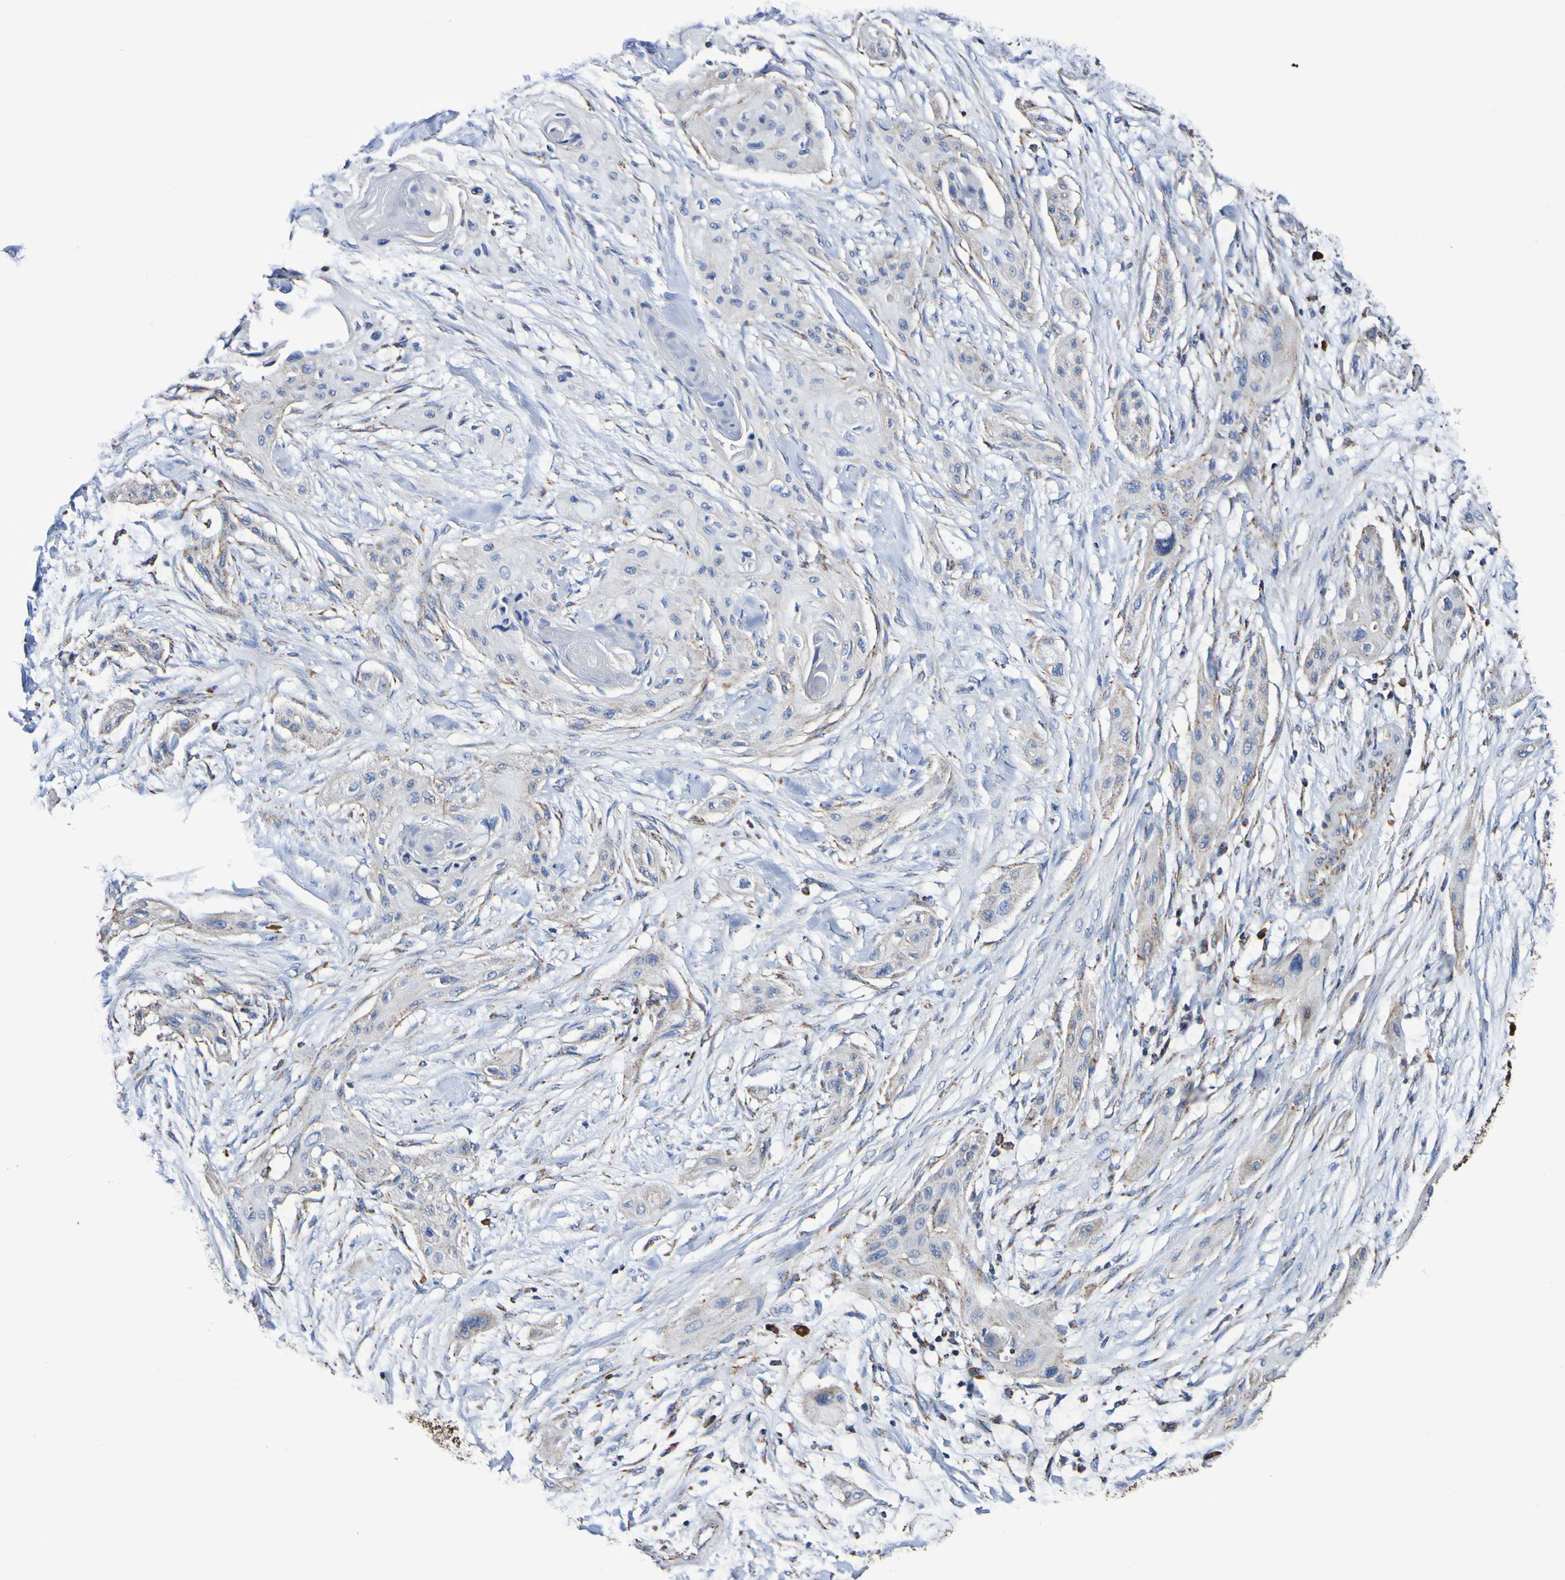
{"staining": {"intensity": "negative", "quantity": "none", "location": "none"}, "tissue": "lung cancer", "cell_type": "Tumor cells", "image_type": "cancer", "snomed": [{"axis": "morphology", "description": "Squamous cell carcinoma, NOS"}, {"axis": "topography", "description": "Lung"}], "caption": "Human lung cancer stained for a protein using immunohistochemistry exhibits no staining in tumor cells.", "gene": "IL18R1", "patient": {"sex": "female", "age": 47}}